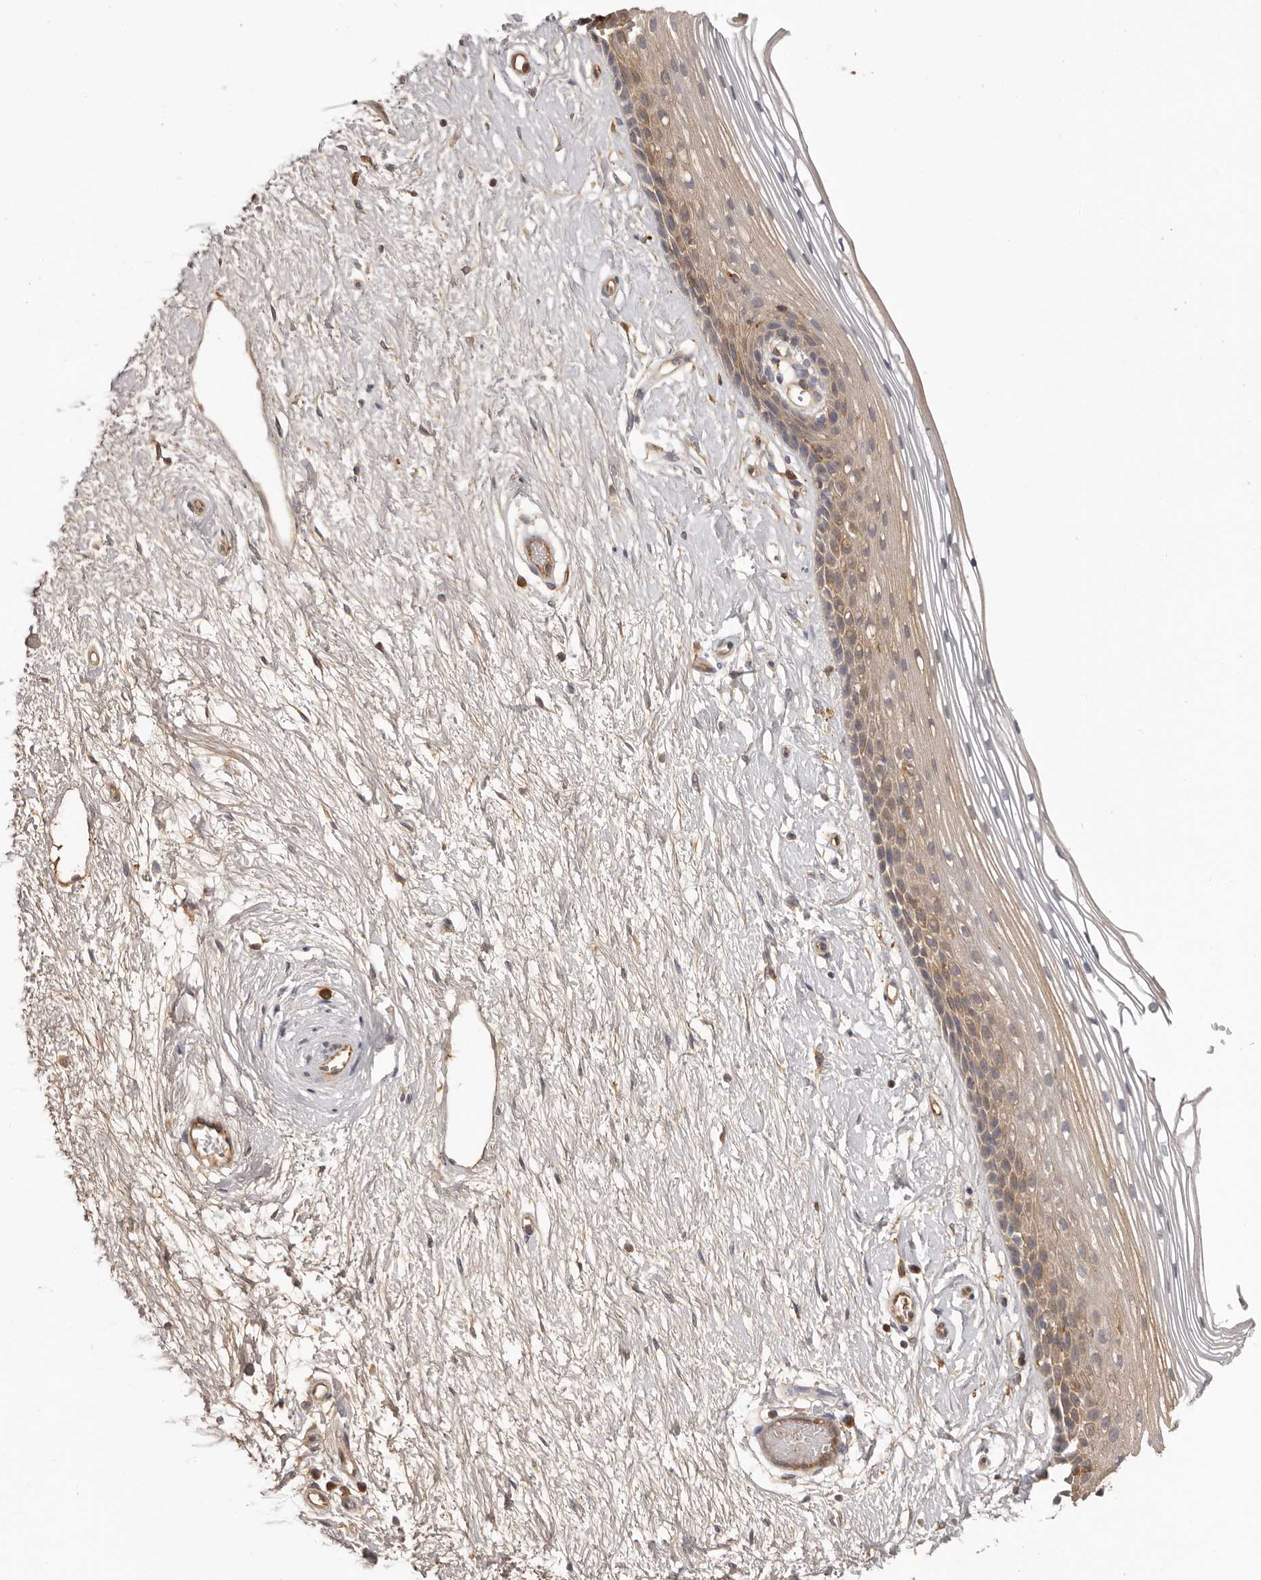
{"staining": {"intensity": "moderate", "quantity": ">75%", "location": "cytoplasmic/membranous"}, "tissue": "vagina", "cell_type": "Squamous epithelial cells", "image_type": "normal", "snomed": [{"axis": "morphology", "description": "Normal tissue, NOS"}, {"axis": "topography", "description": "Vagina"}], "caption": "High-magnification brightfield microscopy of normal vagina stained with DAB (brown) and counterstained with hematoxylin (blue). squamous epithelial cells exhibit moderate cytoplasmic/membranous staining is identified in about>75% of cells.", "gene": "OTUD3", "patient": {"sex": "female", "age": 46}}